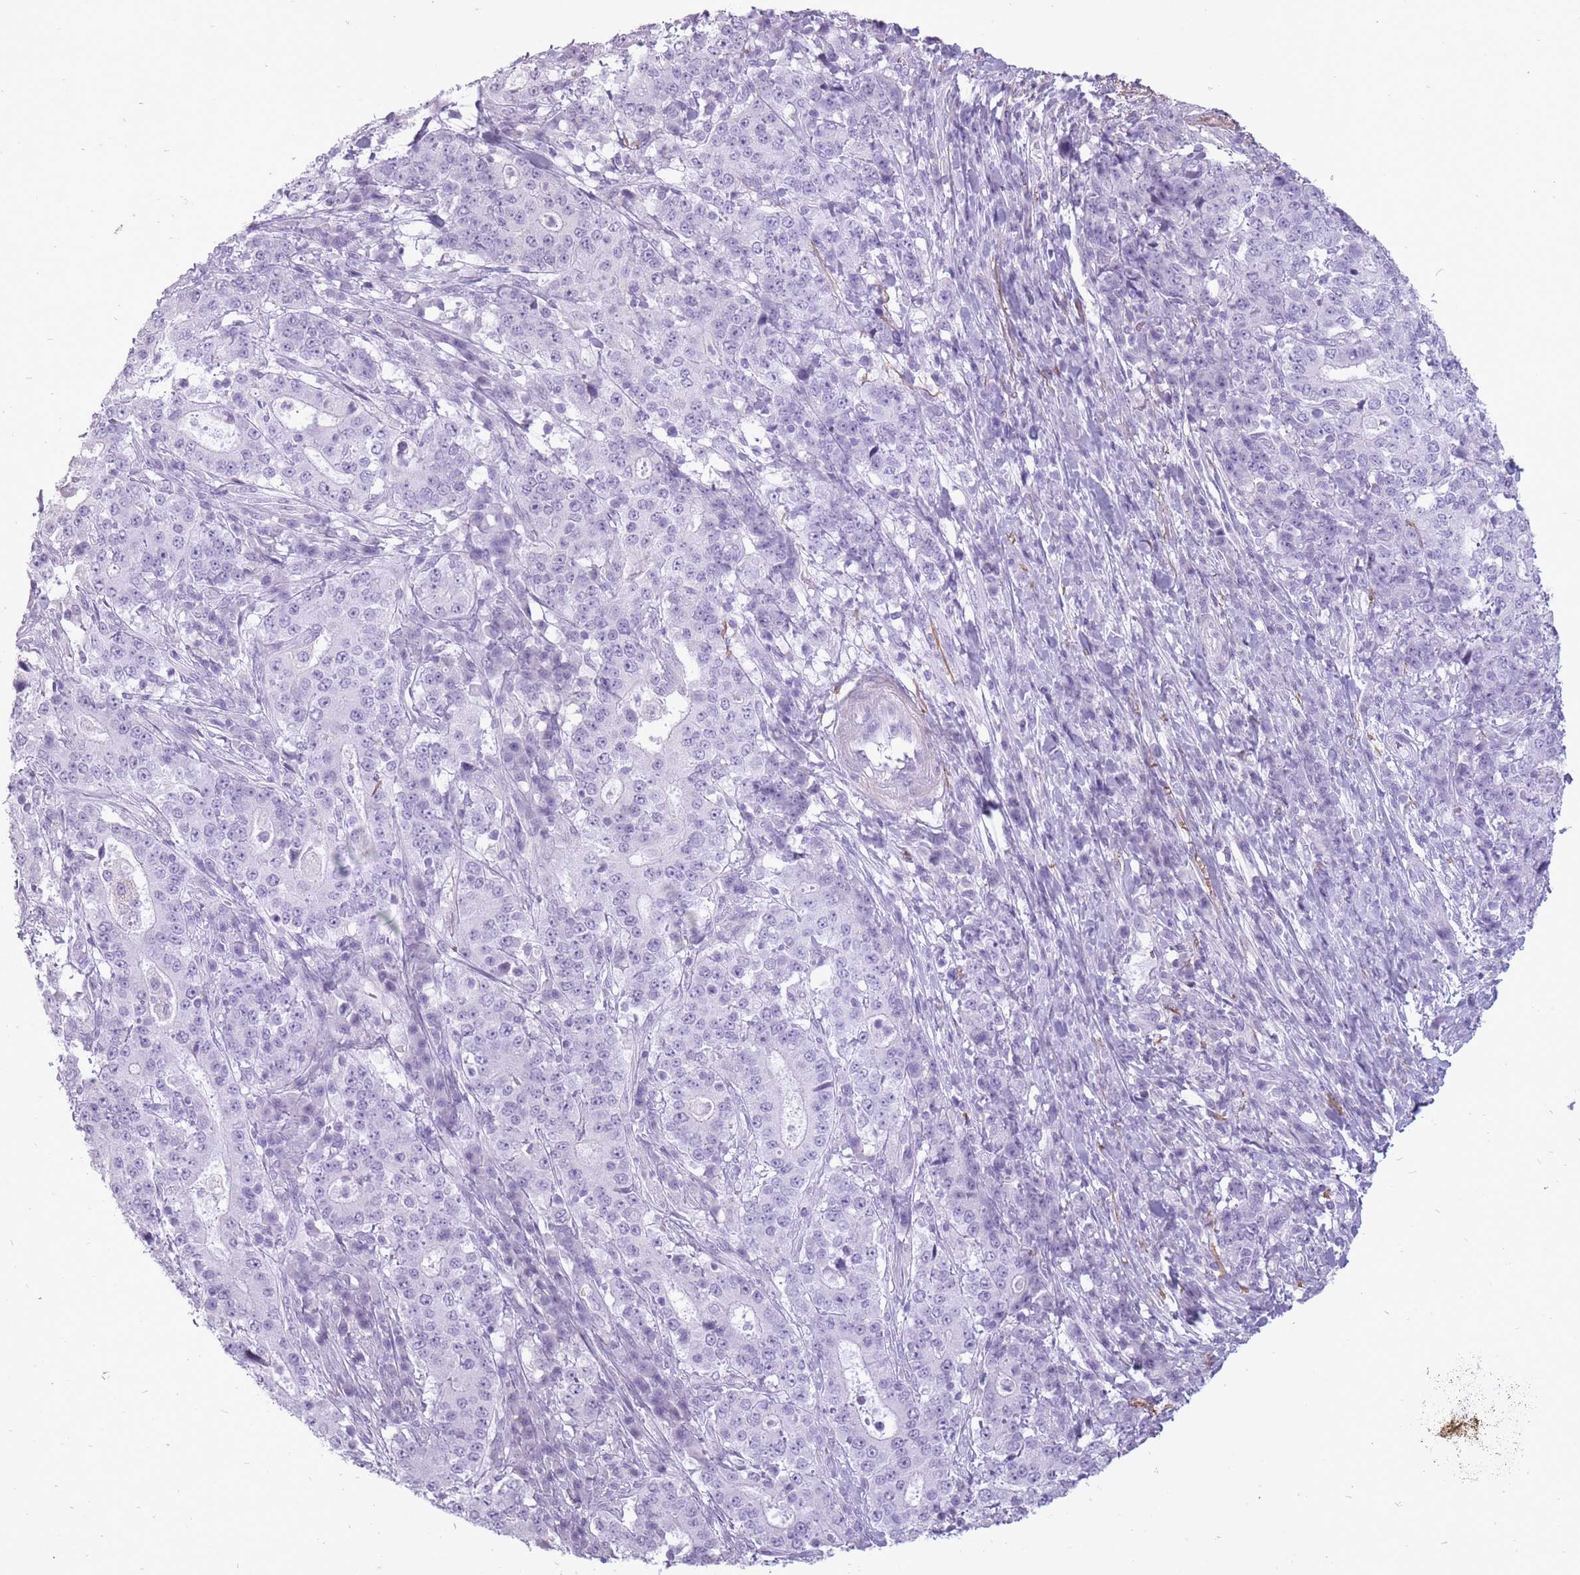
{"staining": {"intensity": "negative", "quantity": "none", "location": "none"}, "tissue": "stomach cancer", "cell_type": "Tumor cells", "image_type": "cancer", "snomed": [{"axis": "morphology", "description": "Normal tissue, NOS"}, {"axis": "morphology", "description": "Adenocarcinoma, NOS"}, {"axis": "topography", "description": "Stomach, upper"}, {"axis": "topography", "description": "Stomach"}], "caption": "Immunohistochemistry of human stomach cancer reveals no staining in tumor cells. (DAB (3,3'-diaminobenzidine) immunohistochemistry, high magnification).", "gene": "RFX4", "patient": {"sex": "male", "age": 59}}